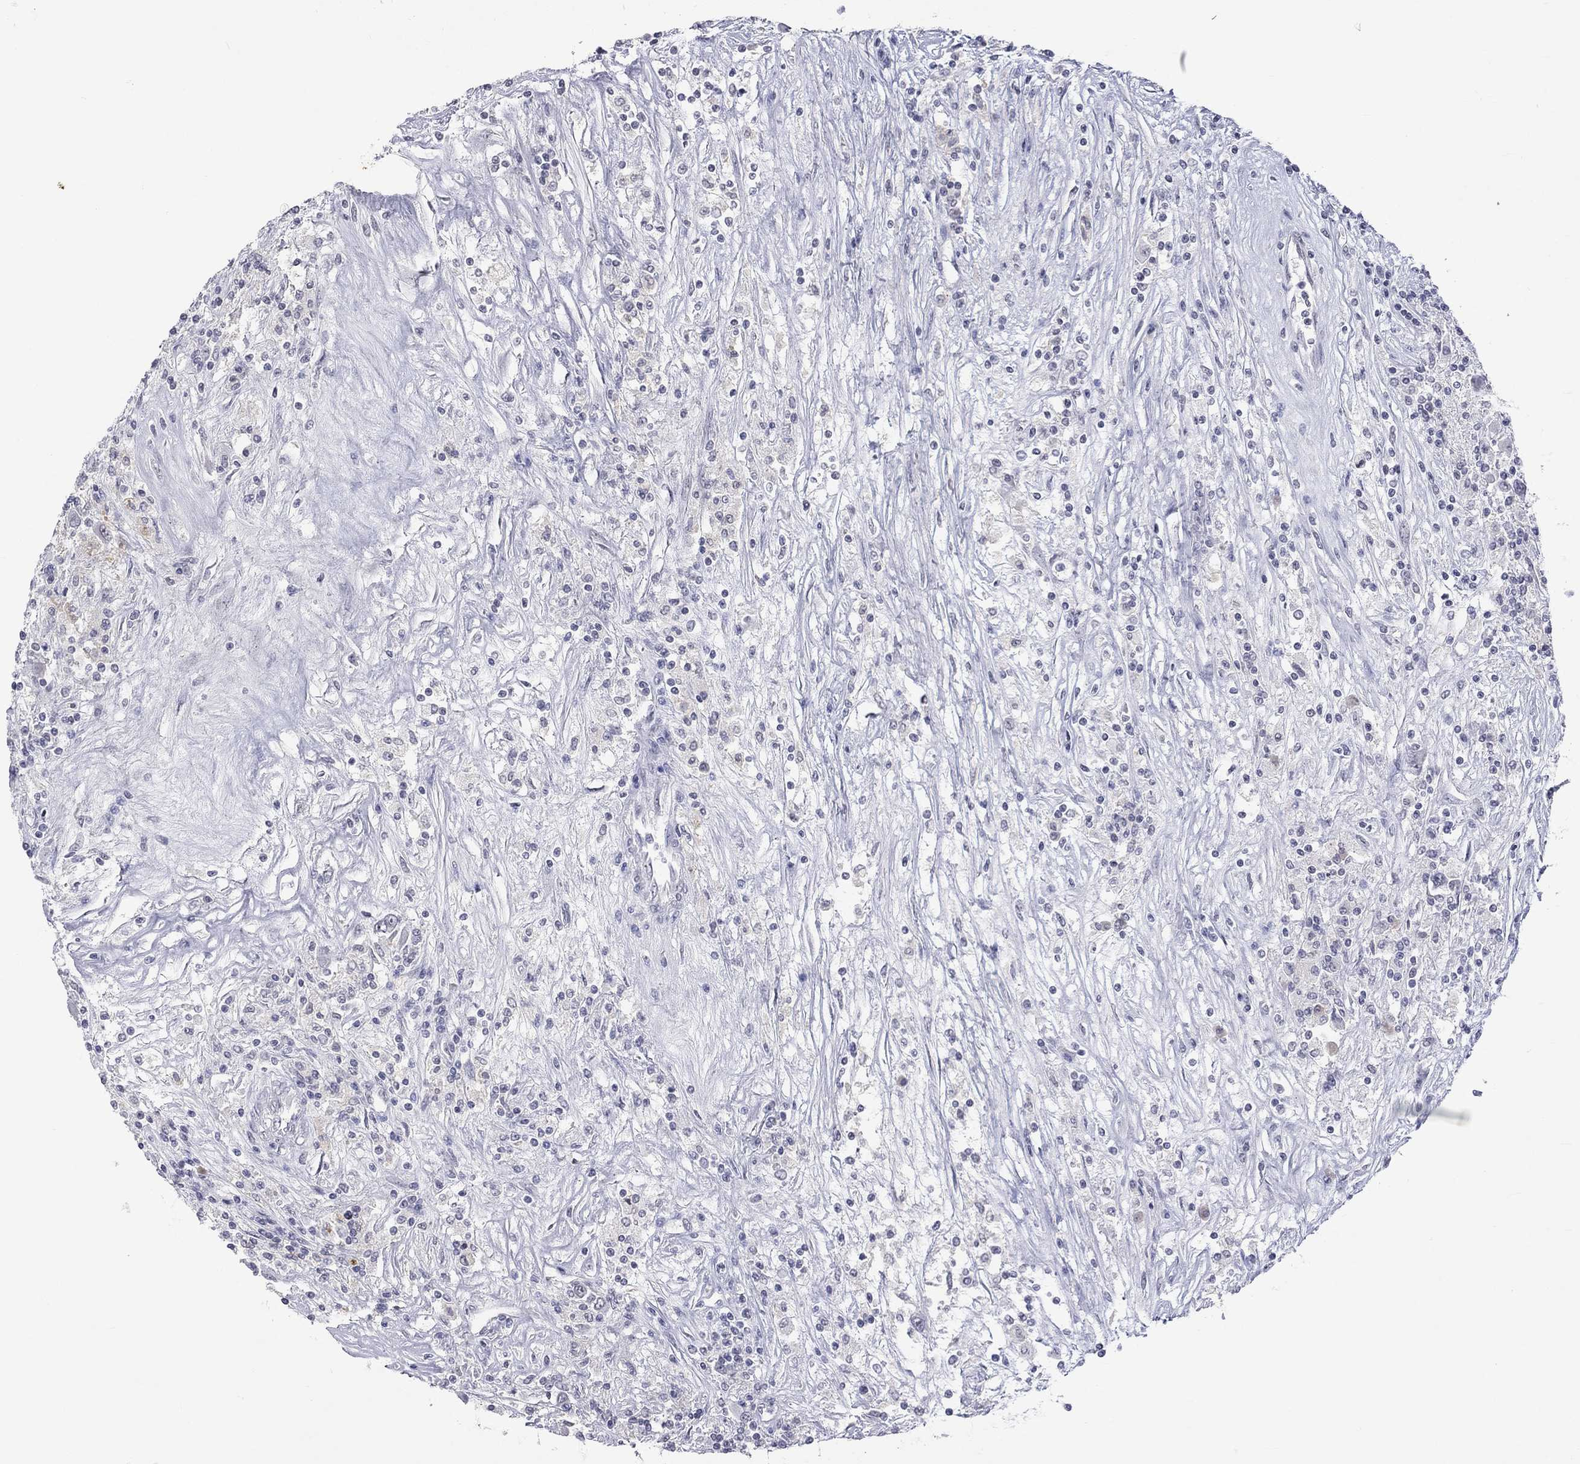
{"staining": {"intensity": "negative", "quantity": "none", "location": "none"}, "tissue": "renal cancer", "cell_type": "Tumor cells", "image_type": "cancer", "snomed": [{"axis": "morphology", "description": "Adenocarcinoma, NOS"}, {"axis": "topography", "description": "Kidney"}], "caption": "The immunohistochemistry (IHC) image has no significant expression in tumor cells of renal adenocarcinoma tissue.", "gene": "TMEM143", "patient": {"sex": "female", "age": 67}}